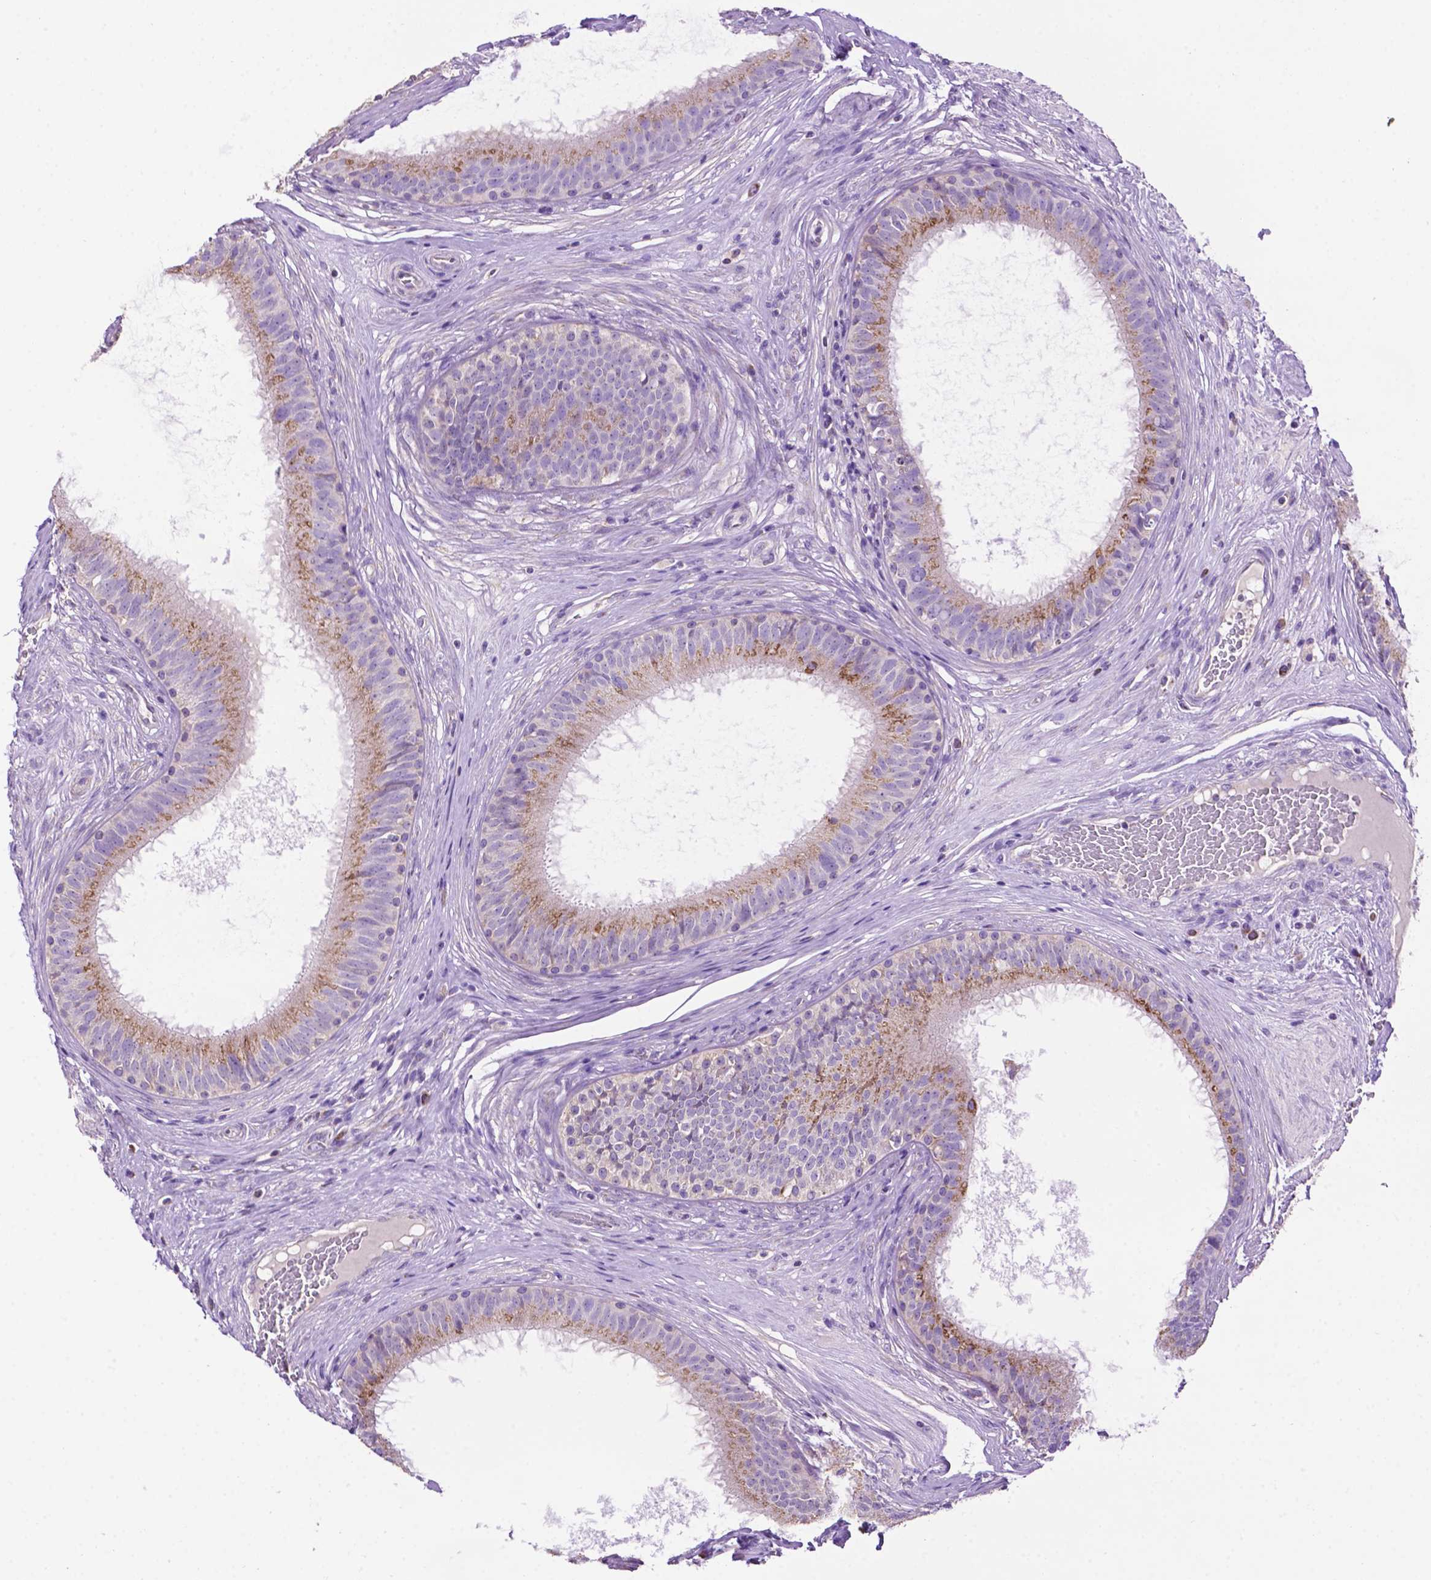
{"staining": {"intensity": "moderate", "quantity": ">75%", "location": "cytoplasmic/membranous"}, "tissue": "epididymis", "cell_type": "Glandular cells", "image_type": "normal", "snomed": [{"axis": "morphology", "description": "Normal tissue, NOS"}, {"axis": "topography", "description": "Epididymis"}], "caption": "Immunohistochemical staining of unremarkable human epididymis displays moderate cytoplasmic/membranous protein positivity in approximately >75% of glandular cells.", "gene": "PHYHIP", "patient": {"sex": "male", "age": 59}}